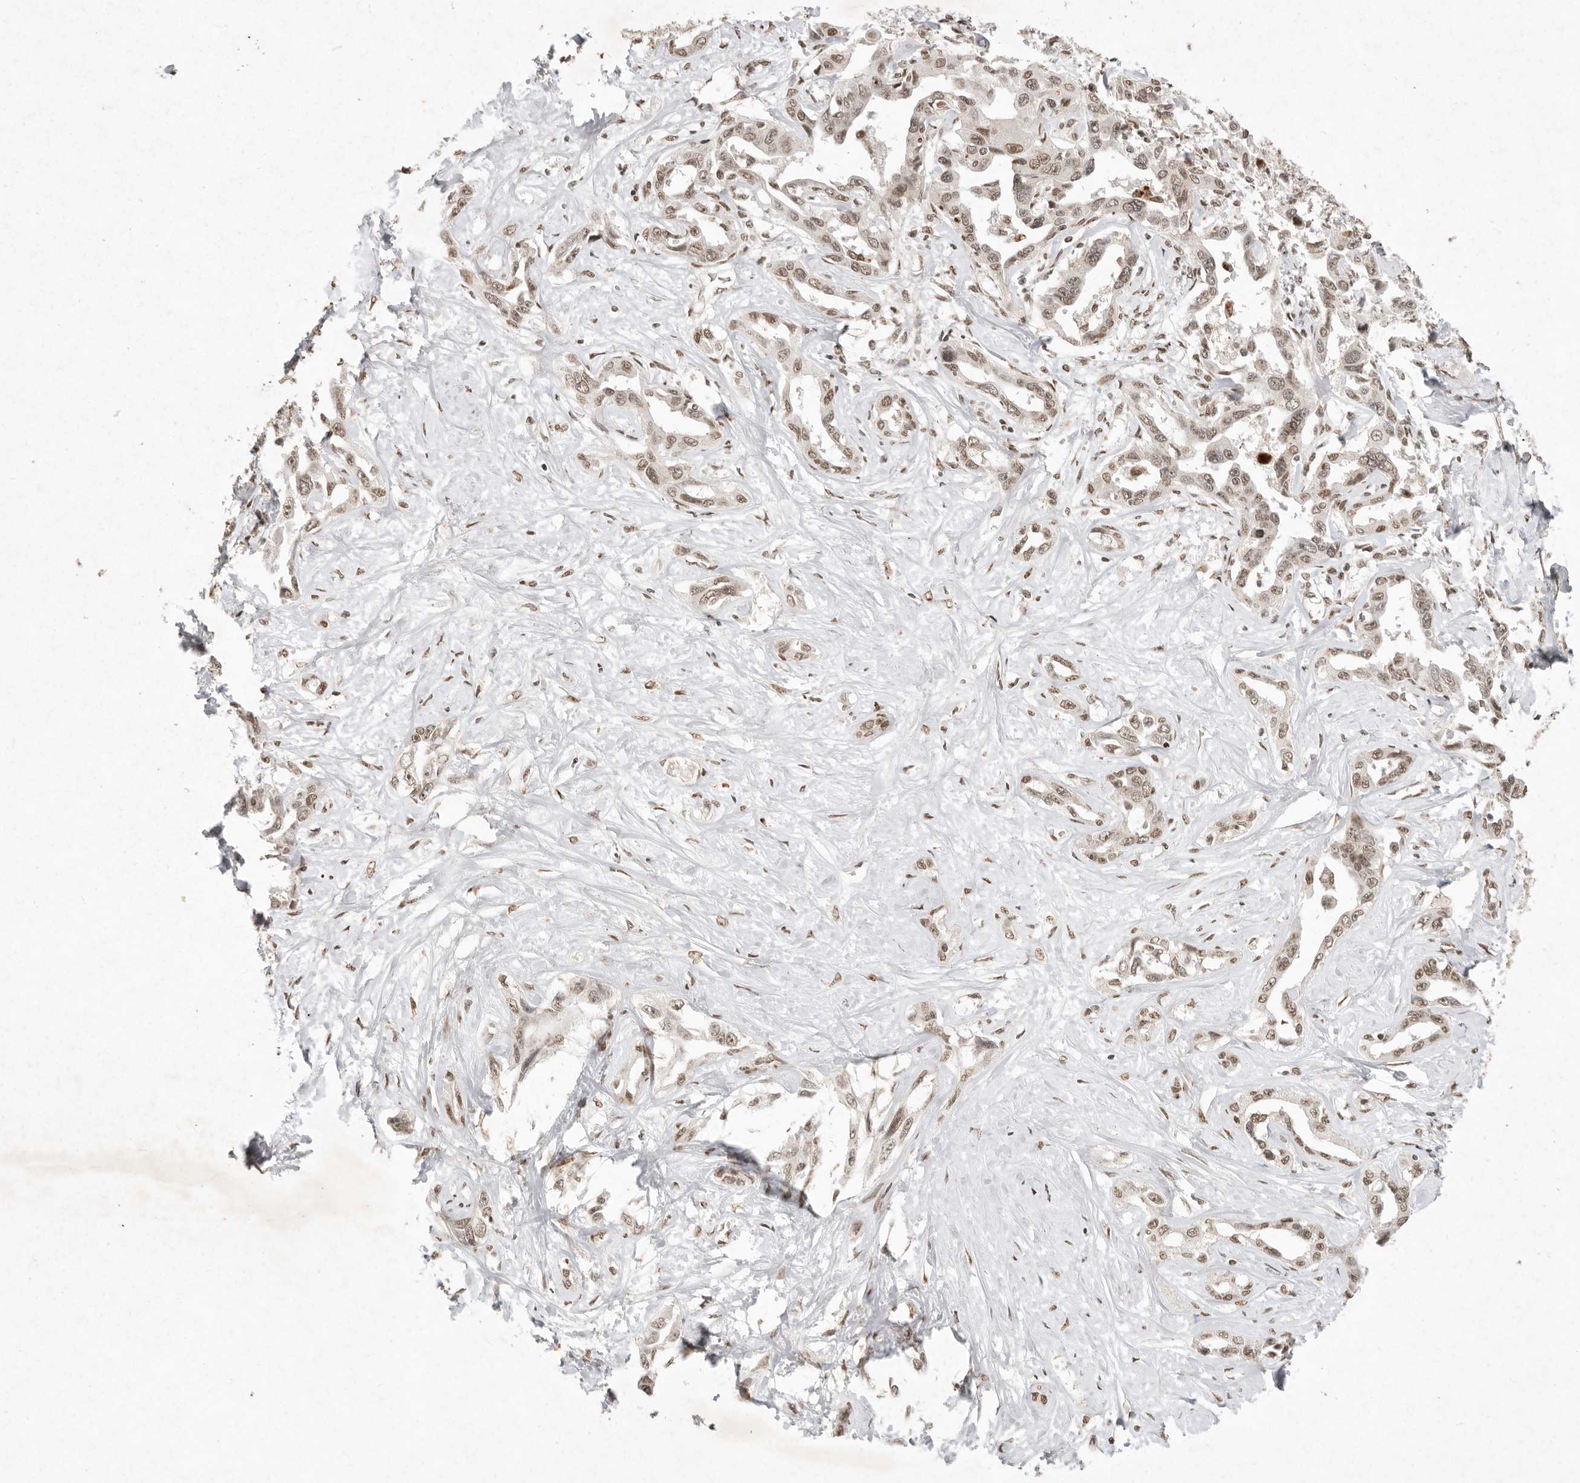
{"staining": {"intensity": "weak", "quantity": ">75%", "location": "nuclear"}, "tissue": "liver cancer", "cell_type": "Tumor cells", "image_type": "cancer", "snomed": [{"axis": "morphology", "description": "Cholangiocarcinoma"}, {"axis": "topography", "description": "Liver"}], "caption": "Brown immunohistochemical staining in human cholangiocarcinoma (liver) shows weak nuclear expression in approximately >75% of tumor cells.", "gene": "NKX3-2", "patient": {"sex": "male", "age": 59}}